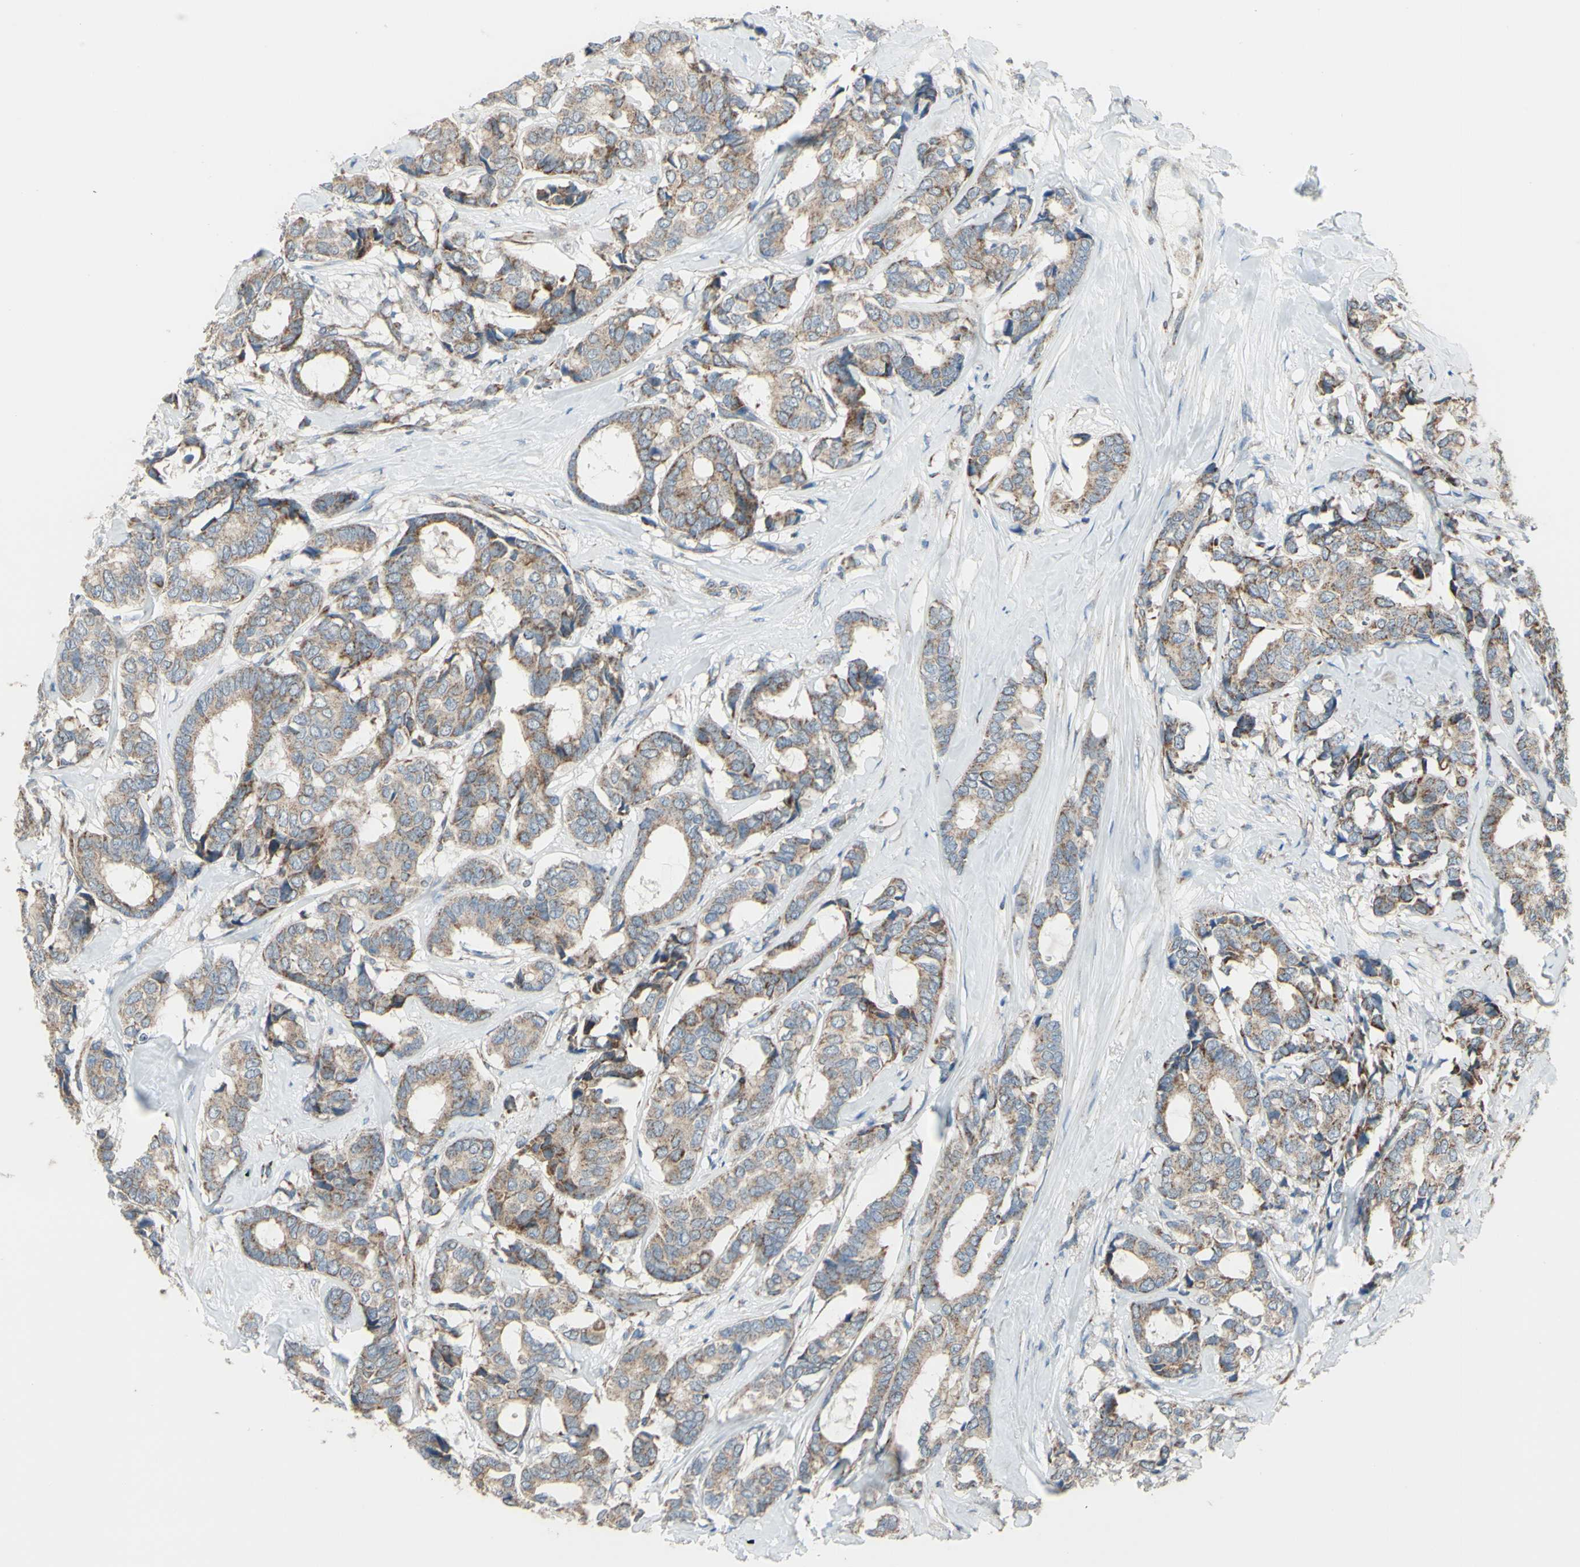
{"staining": {"intensity": "weak", "quantity": "25%-75%", "location": "cytoplasmic/membranous"}, "tissue": "breast cancer", "cell_type": "Tumor cells", "image_type": "cancer", "snomed": [{"axis": "morphology", "description": "Duct carcinoma"}, {"axis": "topography", "description": "Breast"}], "caption": "The image exhibits staining of breast intraductal carcinoma, revealing weak cytoplasmic/membranous protein staining (brown color) within tumor cells.", "gene": "FAM171B", "patient": {"sex": "female", "age": 87}}